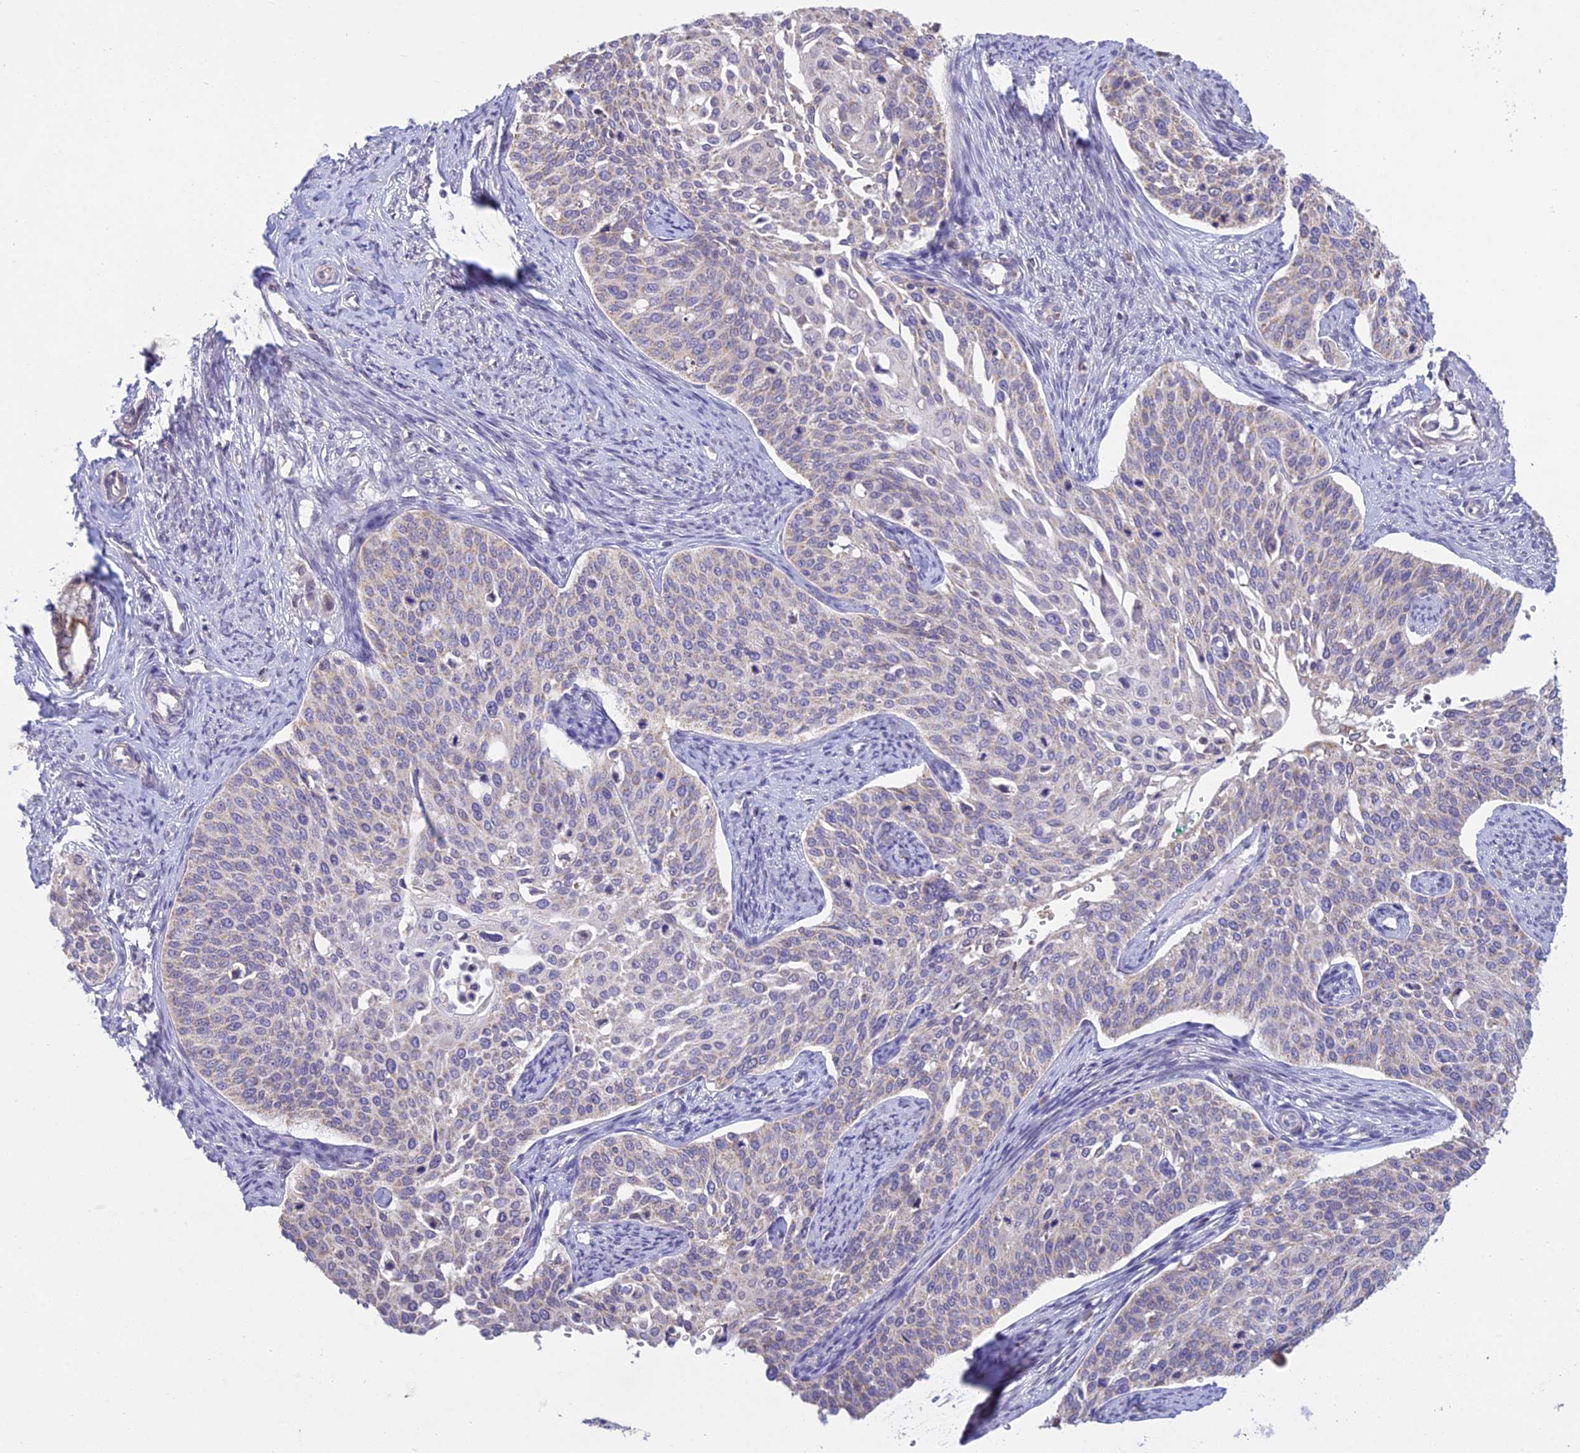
{"staining": {"intensity": "weak", "quantity": "<25%", "location": "cytoplasmic/membranous"}, "tissue": "cervical cancer", "cell_type": "Tumor cells", "image_type": "cancer", "snomed": [{"axis": "morphology", "description": "Squamous cell carcinoma, NOS"}, {"axis": "topography", "description": "Cervix"}], "caption": "Tumor cells are negative for brown protein staining in cervical cancer (squamous cell carcinoma).", "gene": "CFAP206", "patient": {"sex": "female", "age": 44}}